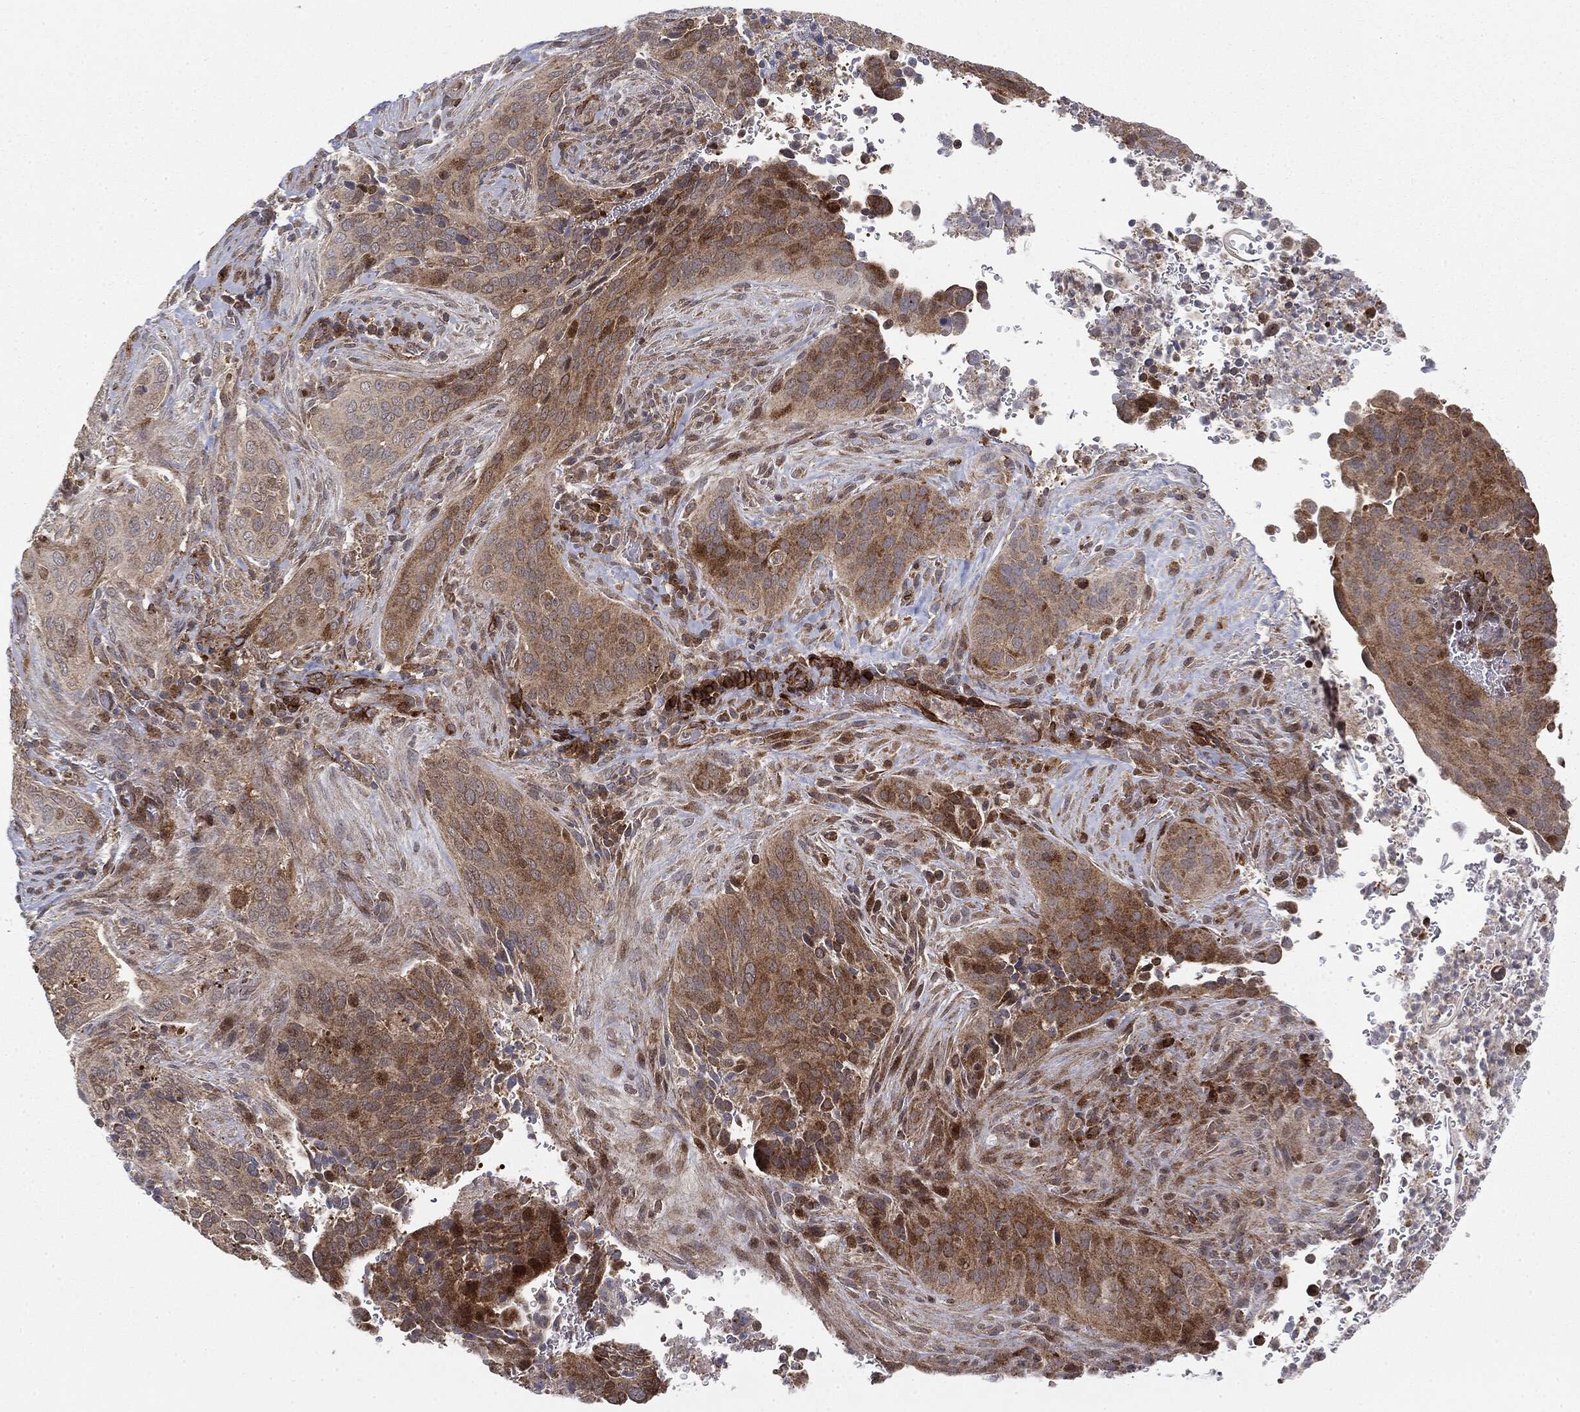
{"staining": {"intensity": "moderate", "quantity": "<25%", "location": "cytoplasmic/membranous"}, "tissue": "cervical cancer", "cell_type": "Tumor cells", "image_type": "cancer", "snomed": [{"axis": "morphology", "description": "Squamous cell carcinoma, NOS"}, {"axis": "topography", "description": "Cervix"}], "caption": "An image of cervical cancer stained for a protein displays moderate cytoplasmic/membranous brown staining in tumor cells.", "gene": "PTEN", "patient": {"sex": "female", "age": 38}}